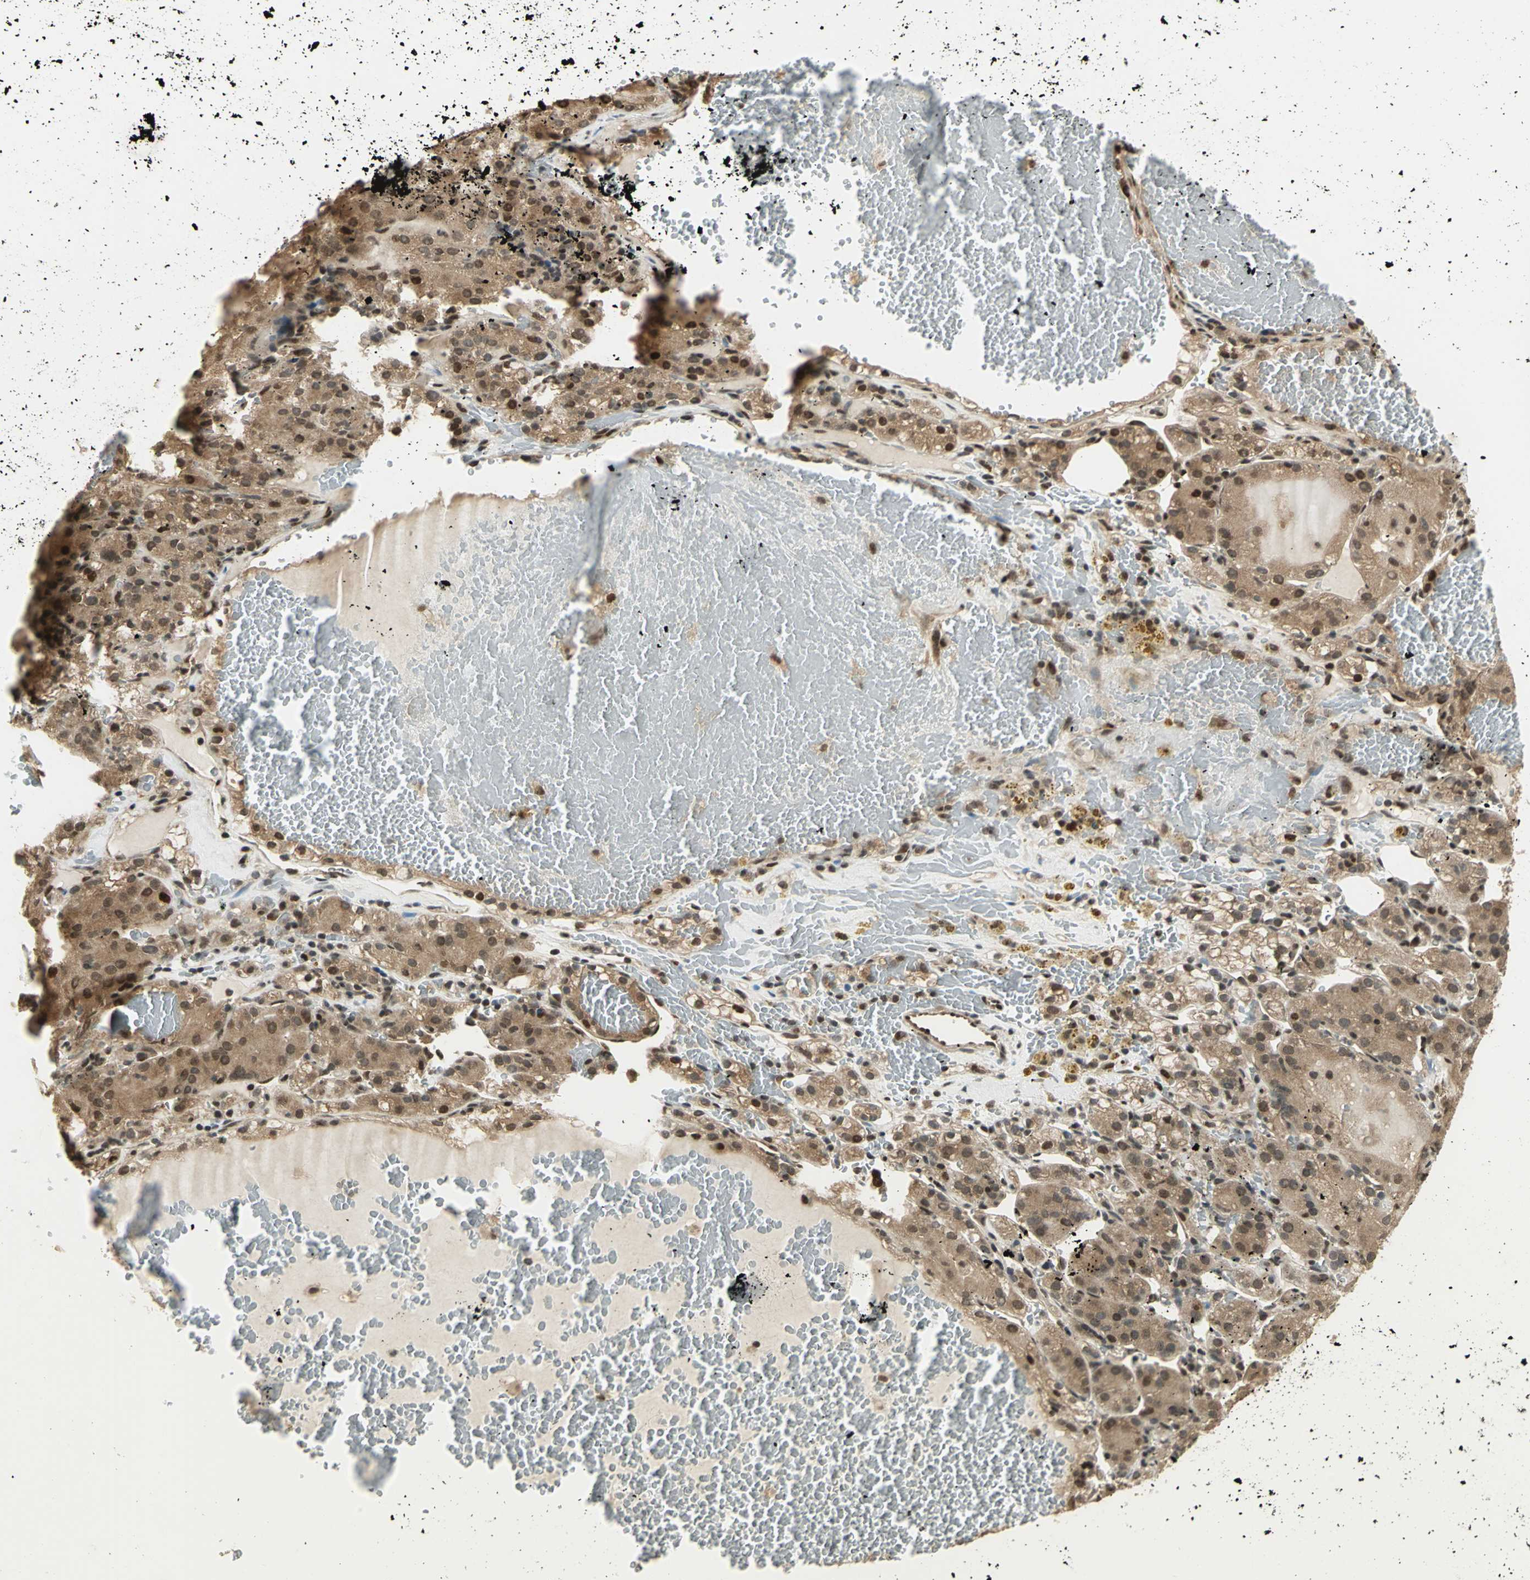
{"staining": {"intensity": "weak", "quantity": ">75%", "location": "cytoplasmic/membranous,nuclear"}, "tissue": "renal cancer", "cell_type": "Tumor cells", "image_type": "cancer", "snomed": [{"axis": "morphology", "description": "Normal tissue, NOS"}, {"axis": "morphology", "description": "Adenocarcinoma, NOS"}, {"axis": "topography", "description": "Kidney"}], "caption": "The image displays a brown stain indicating the presence of a protein in the cytoplasmic/membranous and nuclear of tumor cells in renal cancer.", "gene": "PSMC3", "patient": {"sex": "male", "age": 61}}